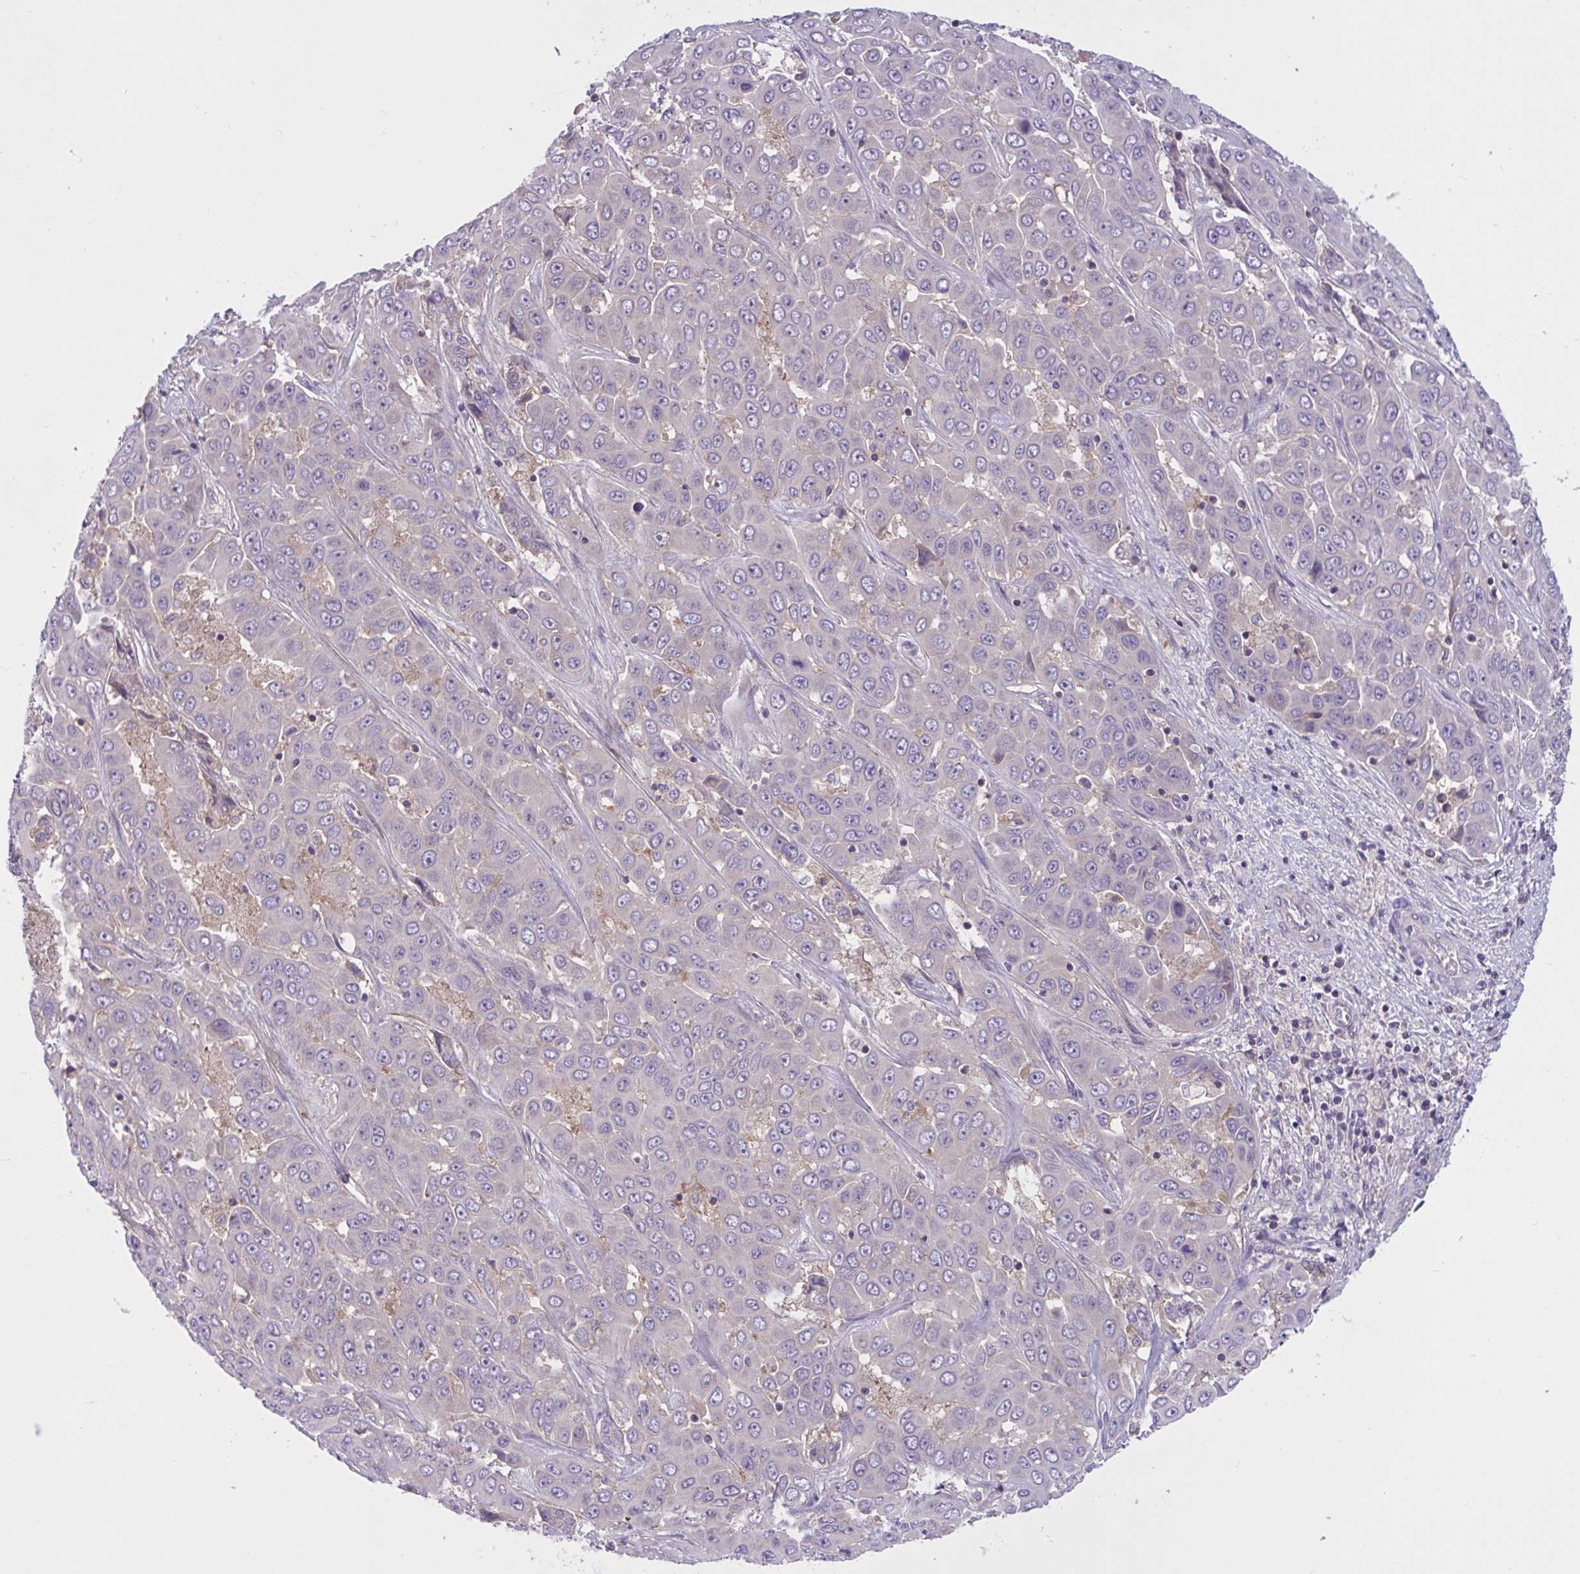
{"staining": {"intensity": "negative", "quantity": "none", "location": "none"}, "tissue": "liver cancer", "cell_type": "Tumor cells", "image_type": "cancer", "snomed": [{"axis": "morphology", "description": "Cholangiocarcinoma"}, {"axis": "topography", "description": "Liver"}], "caption": "An immunohistochemistry micrograph of liver cholangiocarcinoma is shown. There is no staining in tumor cells of liver cholangiocarcinoma.", "gene": "WNT9B", "patient": {"sex": "female", "age": 52}}